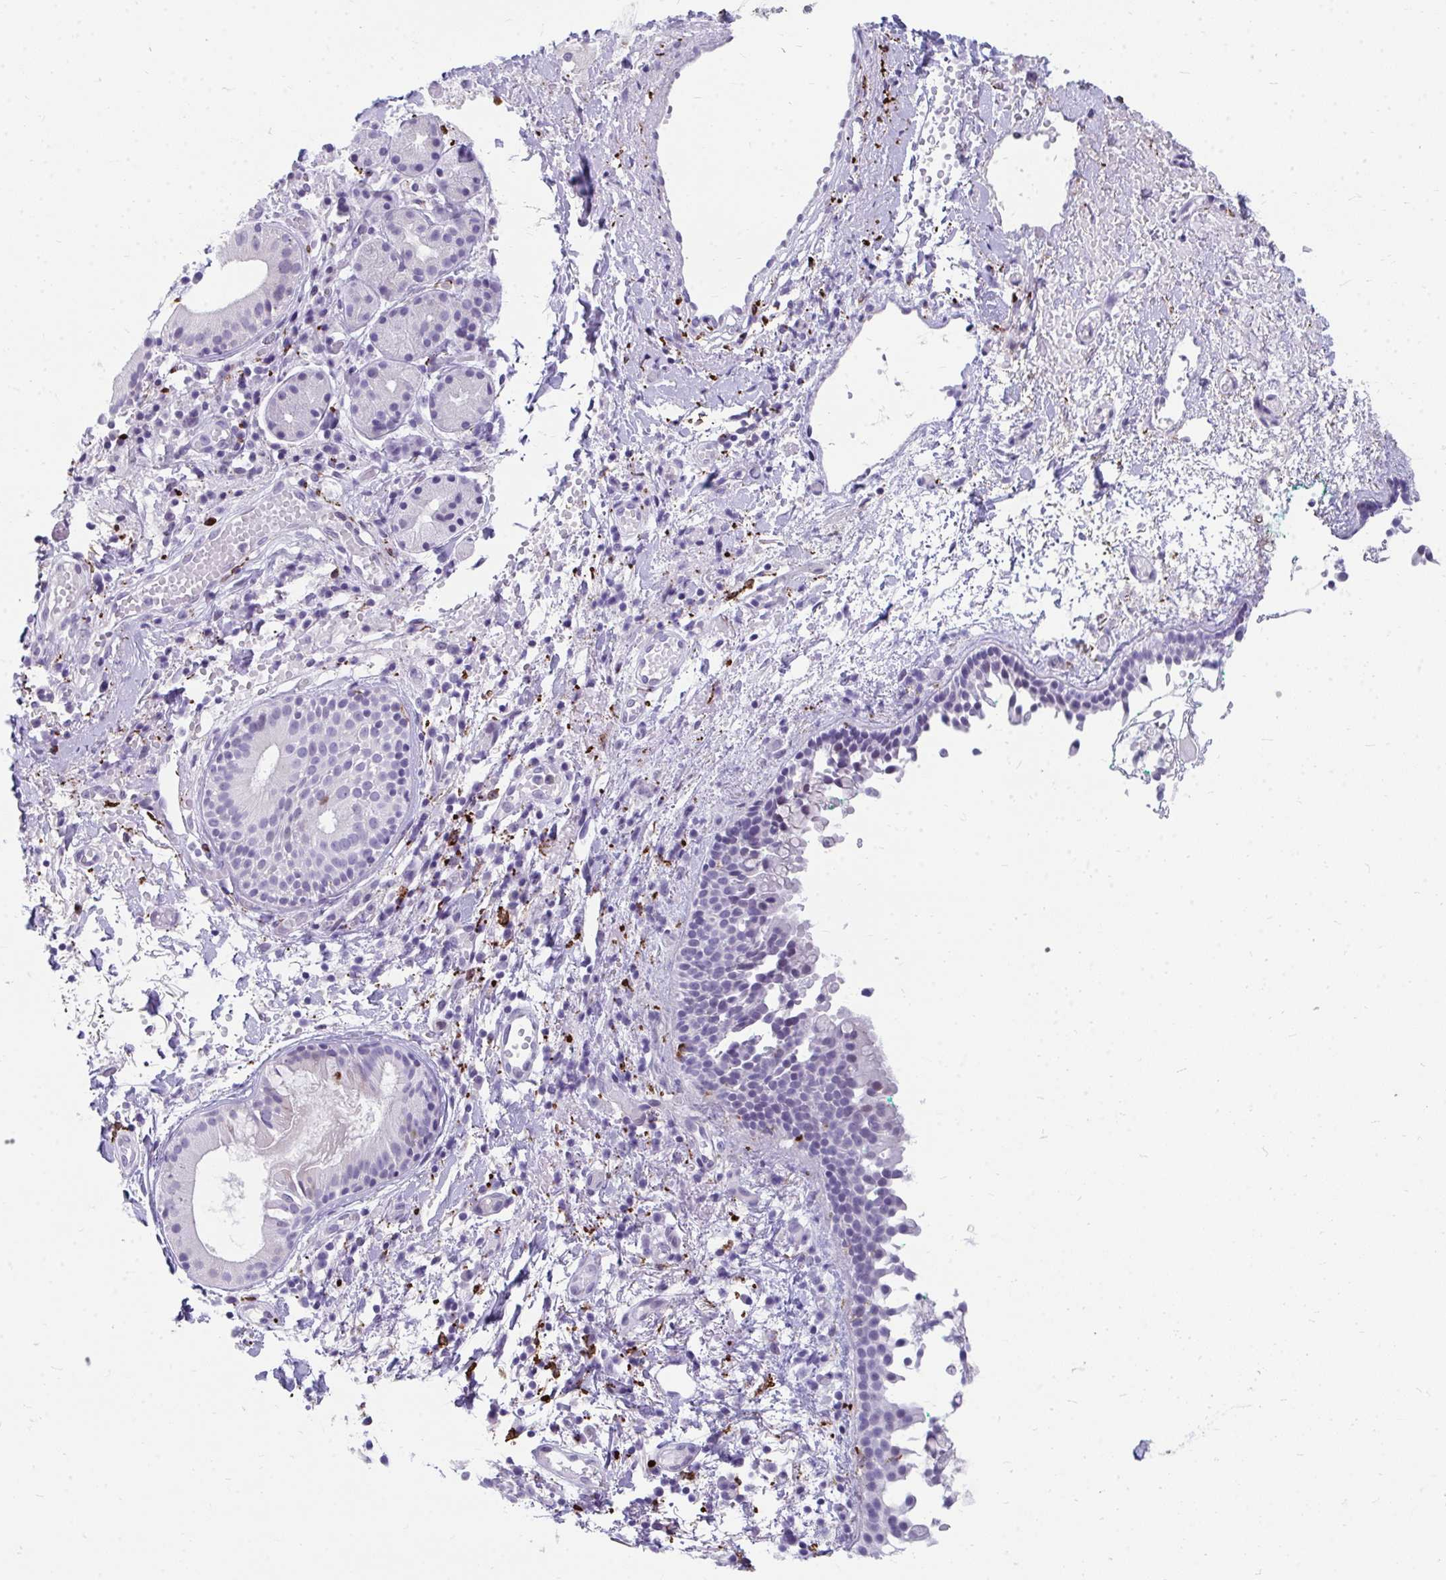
{"staining": {"intensity": "negative", "quantity": "none", "location": "none"}, "tissue": "nasopharynx", "cell_type": "Respiratory epithelial cells", "image_type": "normal", "snomed": [{"axis": "morphology", "description": "Normal tissue, NOS"}, {"axis": "morphology", "description": "Basal cell carcinoma"}, {"axis": "topography", "description": "Cartilage tissue"}, {"axis": "topography", "description": "Nasopharynx"}, {"axis": "topography", "description": "Oral tissue"}], "caption": "DAB (3,3'-diaminobenzidine) immunohistochemical staining of unremarkable human nasopharynx displays no significant staining in respiratory epithelial cells.", "gene": "CD163", "patient": {"sex": "female", "age": 77}}